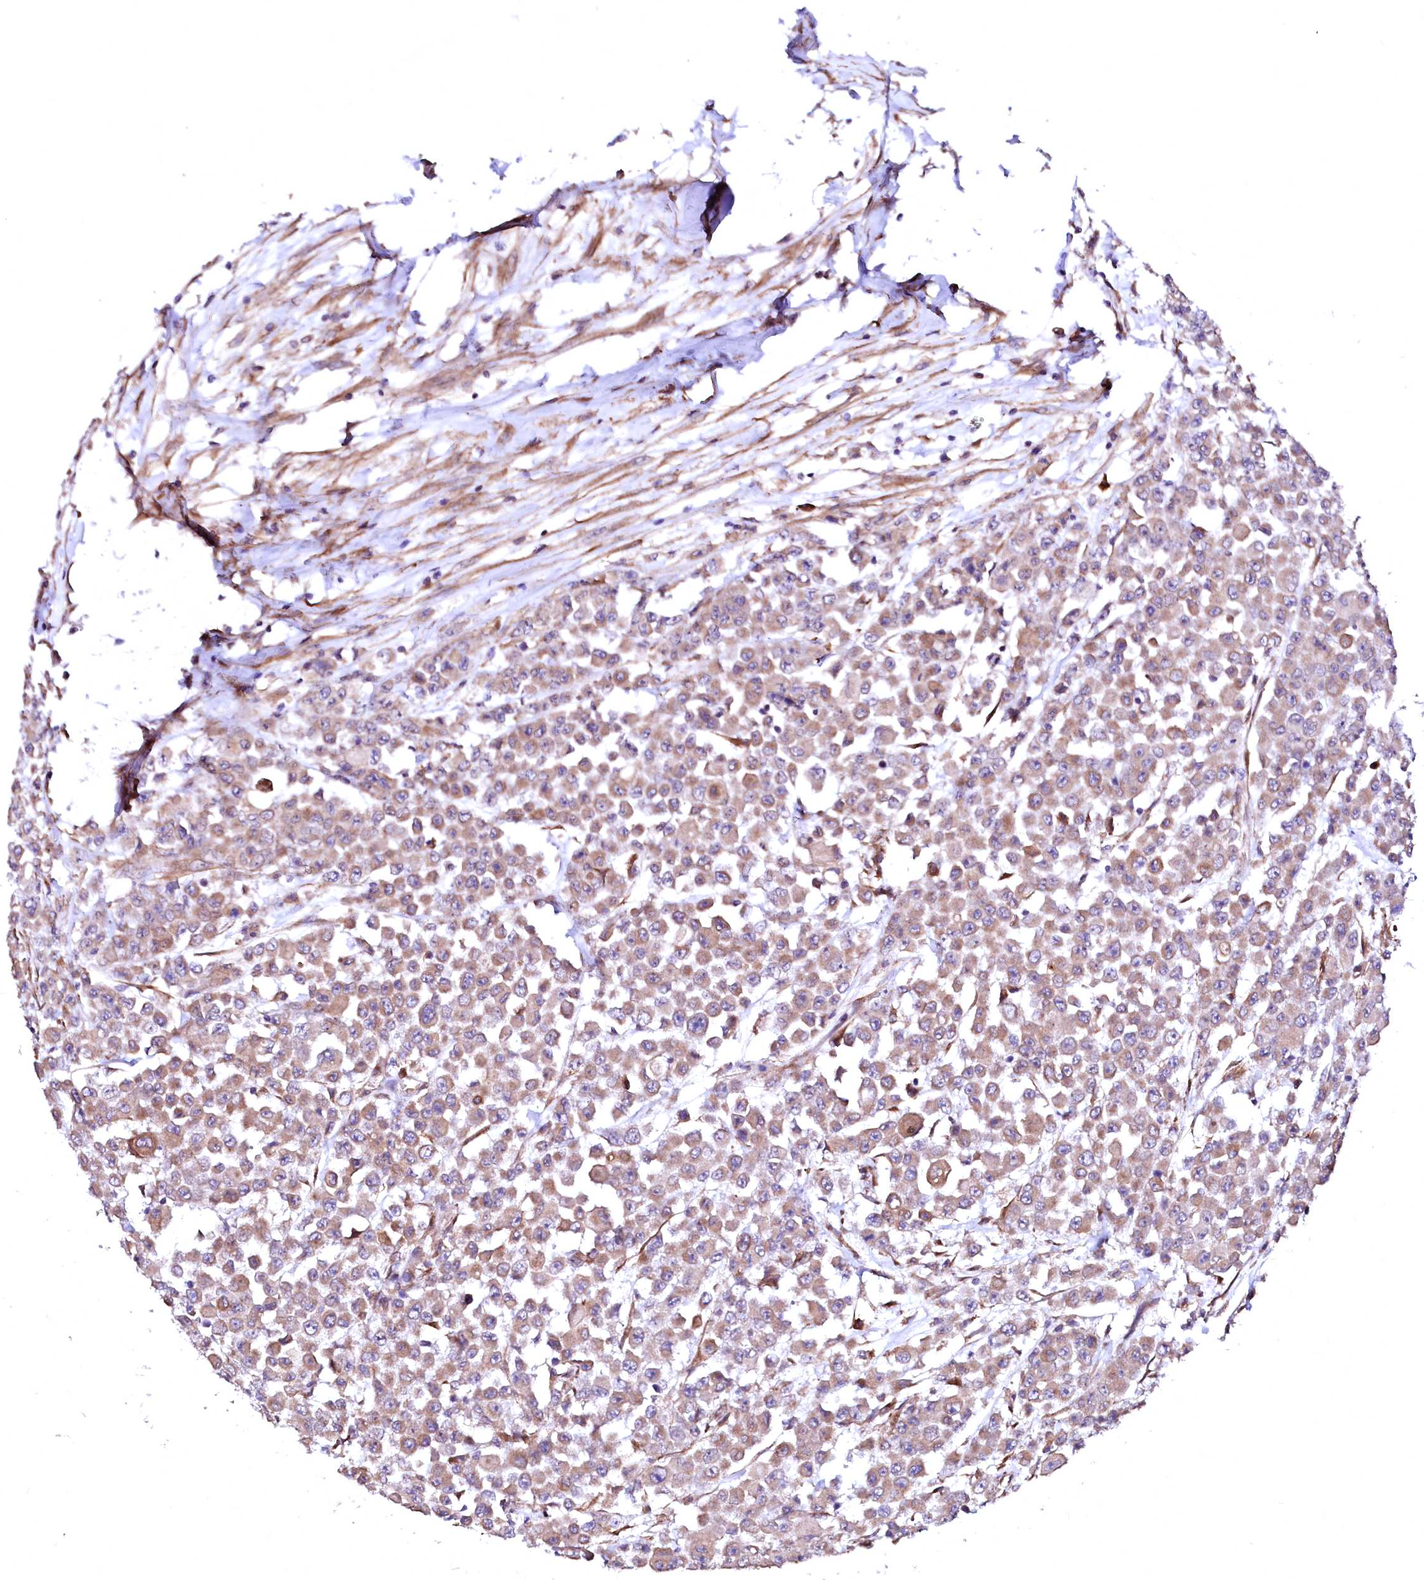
{"staining": {"intensity": "moderate", "quantity": ">75%", "location": "cytoplasmic/membranous"}, "tissue": "colorectal cancer", "cell_type": "Tumor cells", "image_type": "cancer", "snomed": [{"axis": "morphology", "description": "Adenocarcinoma, NOS"}, {"axis": "topography", "description": "Colon"}], "caption": "Immunohistochemical staining of human colorectal cancer exhibits moderate cytoplasmic/membranous protein positivity in approximately >75% of tumor cells. The staining was performed using DAB (3,3'-diaminobenzidine) to visualize the protein expression in brown, while the nuclei were stained in blue with hematoxylin (Magnification: 20x).", "gene": "GPR176", "patient": {"sex": "male", "age": 51}}